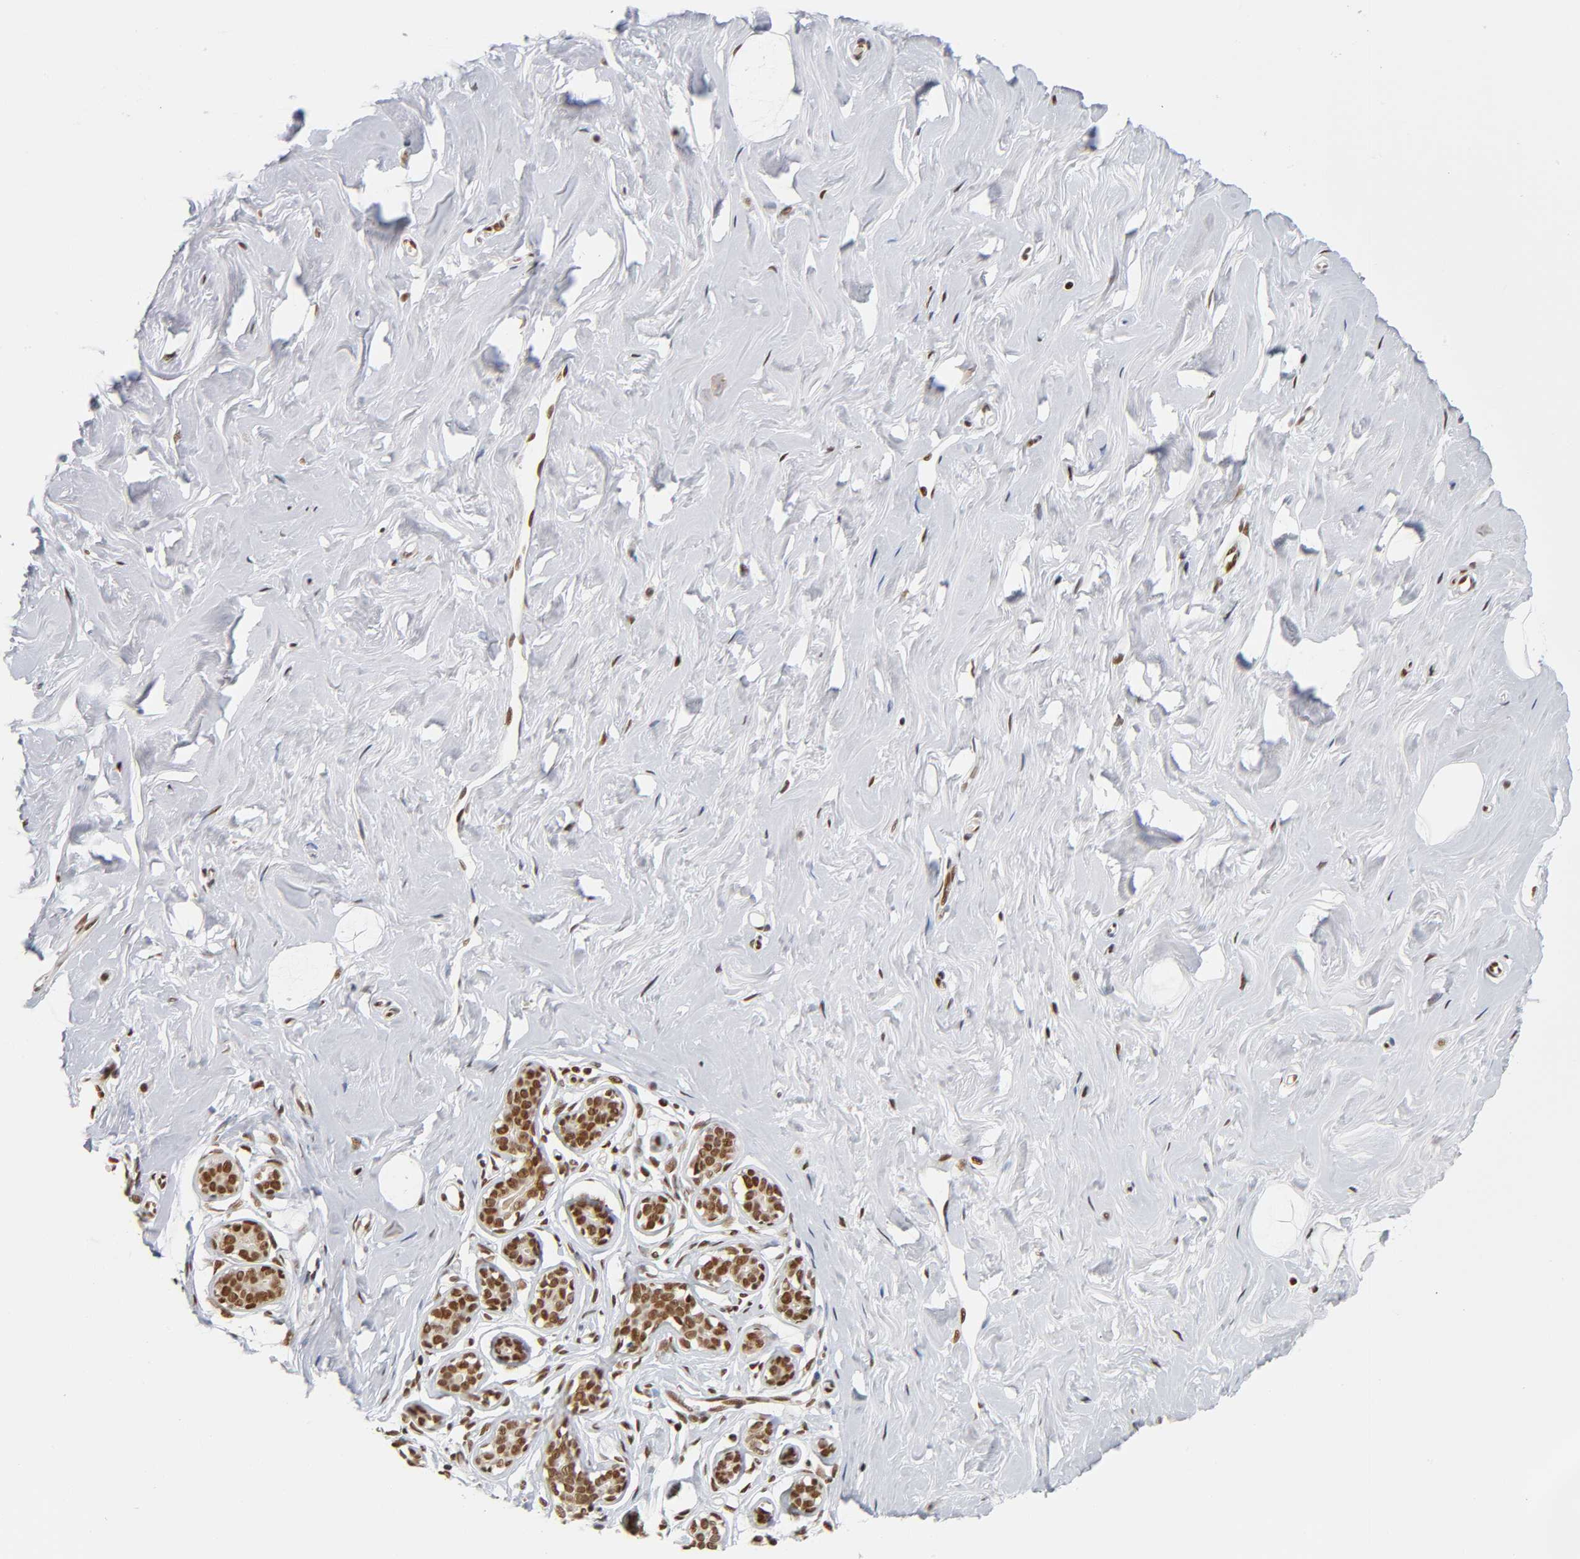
{"staining": {"intensity": "strong", "quantity": ">75%", "location": "nuclear"}, "tissue": "breast", "cell_type": "Adipocytes", "image_type": "normal", "snomed": [{"axis": "morphology", "description": "Normal tissue, NOS"}, {"axis": "topography", "description": "Breast"}], "caption": "Unremarkable breast was stained to show a protein in brown. There is high levels of strong nuclear positivity in approximately >75% of adipocytes. Immunohistochemistry stains the protein of interest in brown and the nuclei are stained blue.", "gene": "ILKAP", "patient": {"sex": "female", "age": 23}}